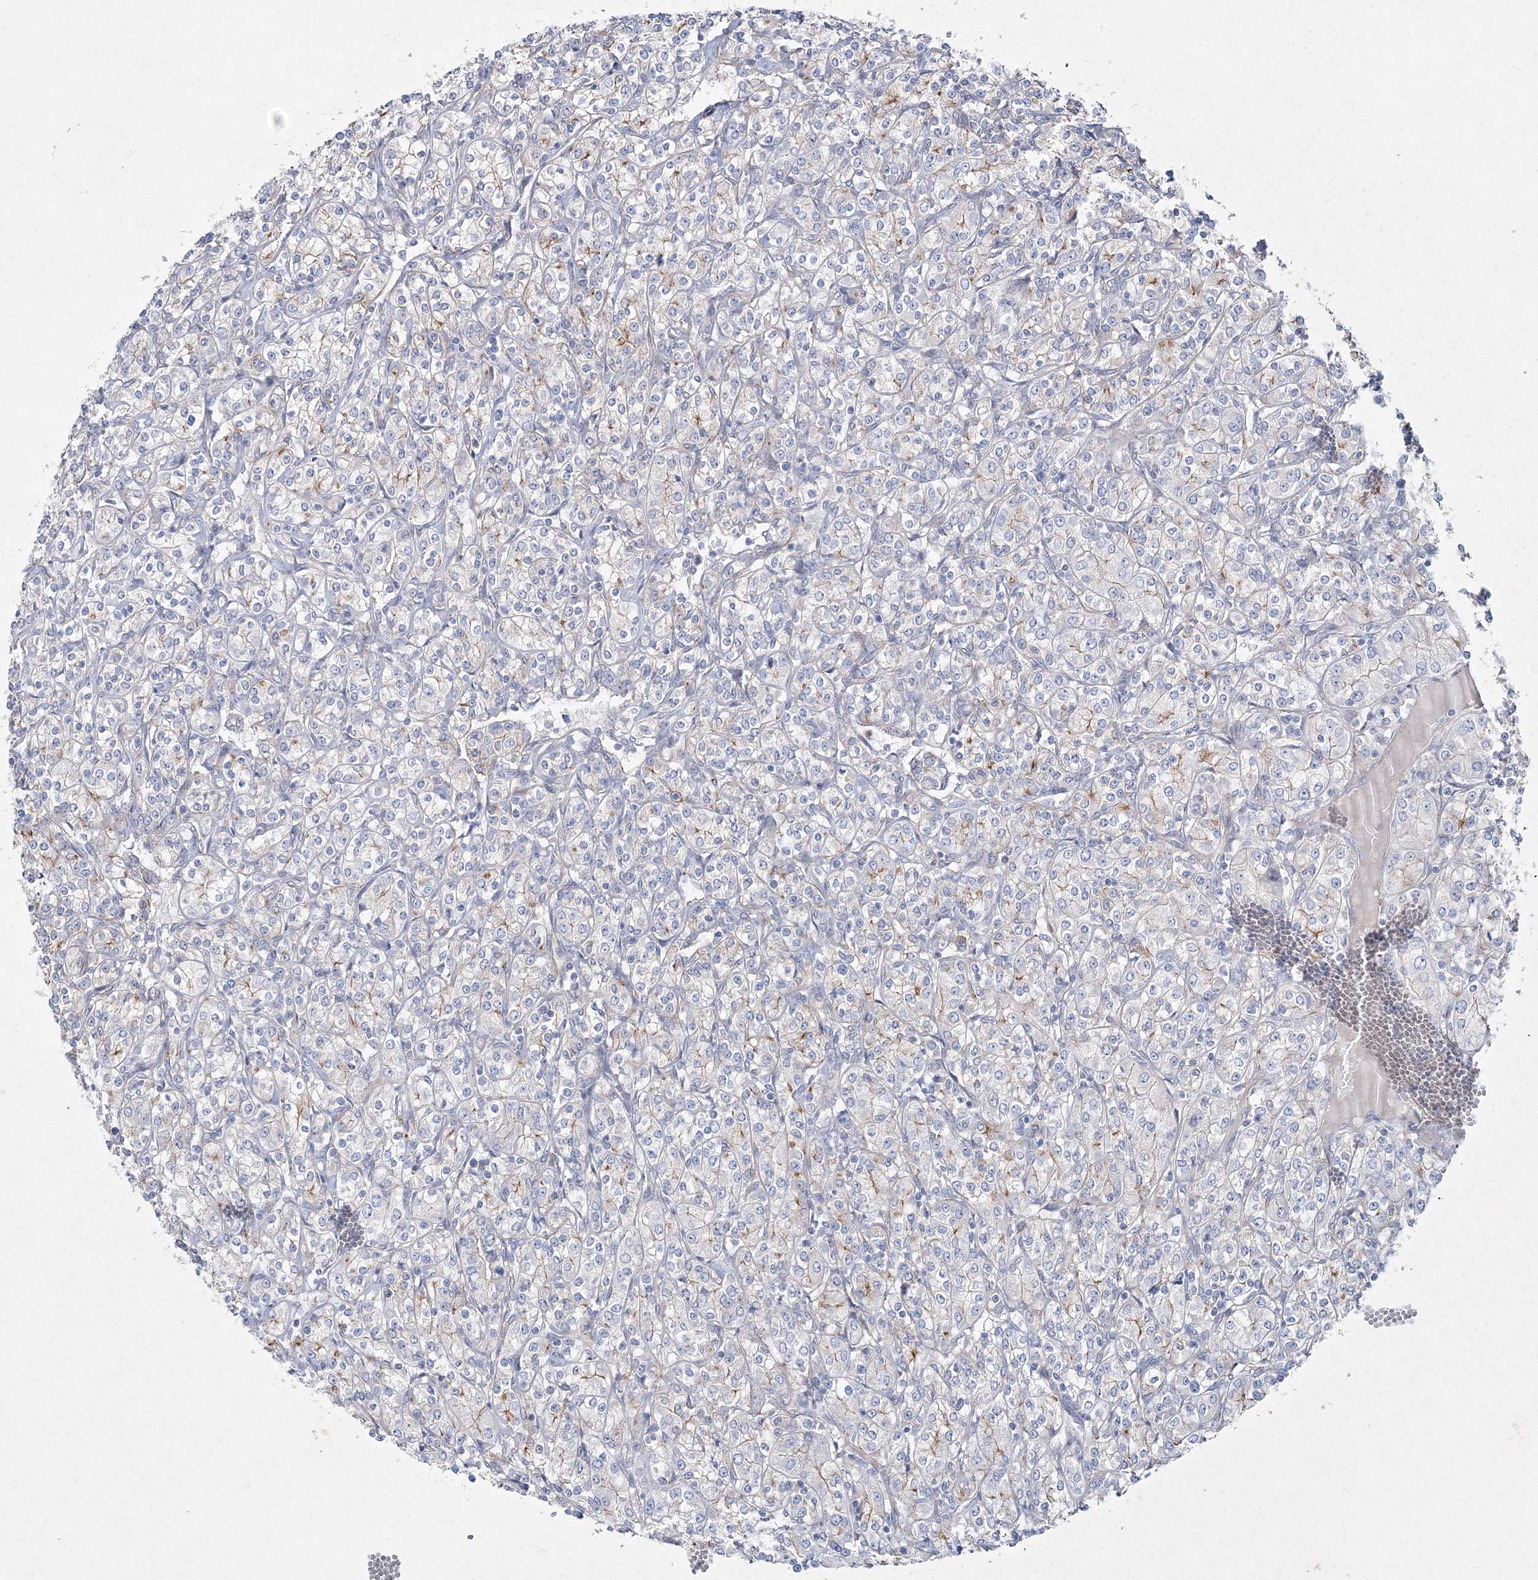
{"staining": {"intensity": "weak", "quantity": "<25%", "location": "cytoplasmic/membranous"}, "tissue": "renal cancer", "cell_type": "Tumor cells", "image_type": "cancer", "snomed": [{"axis": "morphology", "description": "Adenocarcinoma, NOS"}, {"axis": "topography", "description": "Kidney"}], "caption": "Protein analysis of adenocarcinoma (renal) shows no significant positivity in tumor cells. (DAB (3,3'-diaminobenzidine) immunohistochemistry (IHC) with hematoxylin counter stain).", "gene": "NAA40", "patient": {"sex": "male", "age": 77}}